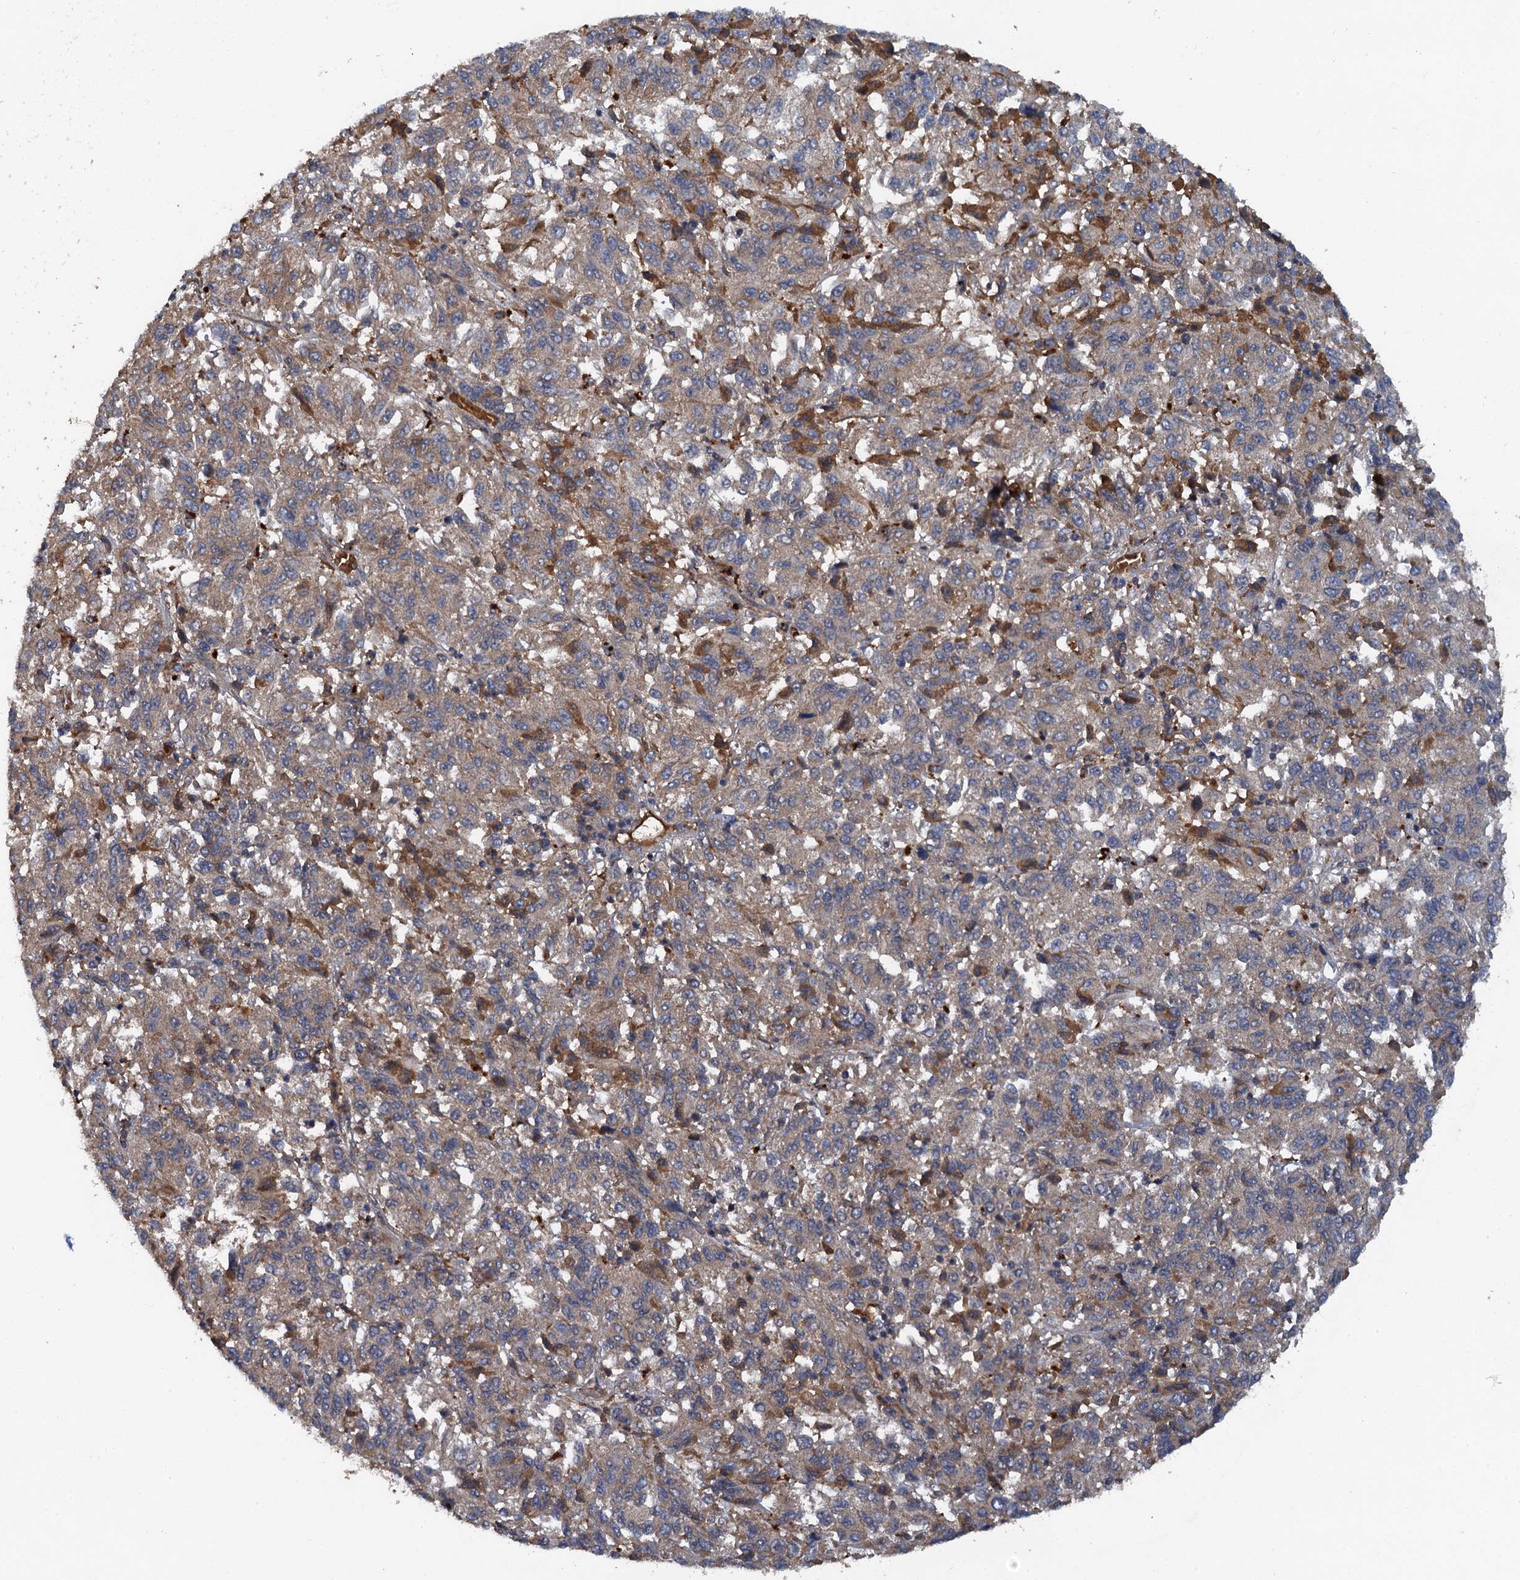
{"staining": {"intensity": "weak", "quantity": "25%-75%", "location": "cytoplasmic/membranous"}, "tissue": "melanoma", "cell_type": "Tumor cells", "image_type": "cancer", "snomed": [{"axis": "morphology", "description": "Malignant melanoma, Metastatic site"}, {"axis": "topography", "description": "Lung"}], "caption": "DAB (3,3'-diaminobenzidine) immunohistochemical staining of malignant melanoma (metastatic site) reveals weak cytoplasmic/membranous protein expression in approximately 25%-75% of tumor cells. (DAB (3,3'-diaminobenzidine) IHC with brightfield microscopy, high magnification).", "gene": "HAPLN3", "patient": {"sex": "male", "age": 64}}